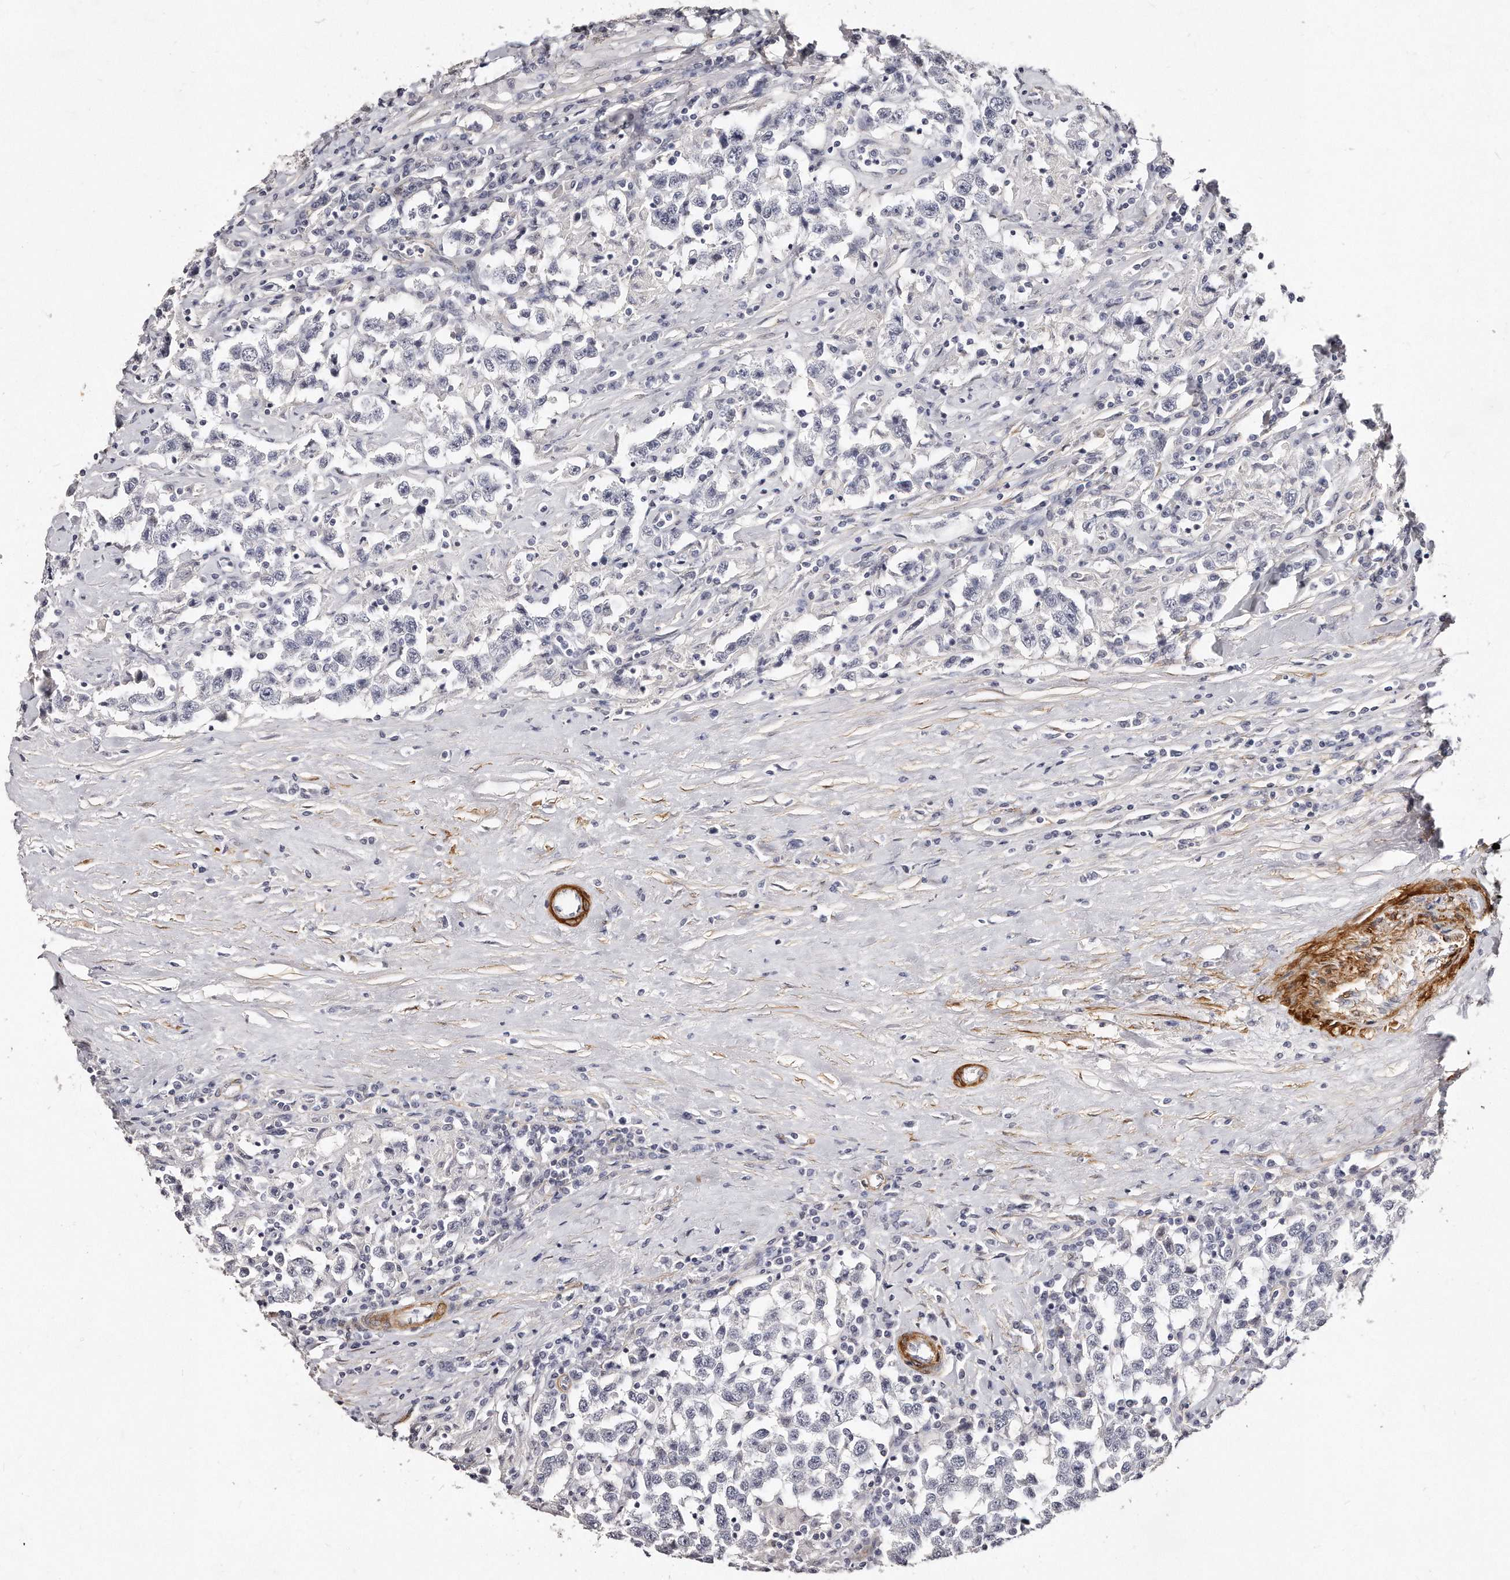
{"staining": {"intensity": "negative", "quantity": "none", "location": "none"}, "tissue": "testis cancer", "cell_type": "Tumor cells", "image_type": "cancer", "snomed": [{"axis": "morphology", "description": "Seminoma, NOS"}, {"axis": "topography", "description": "Testis"}], "caption": "Immunohistochemical staining of human testis cancer (seminoma) exhibits no significant positivity in tumor cells.", "gene": "LMOD1", "patient": {"sex": "male", "age": 41}}